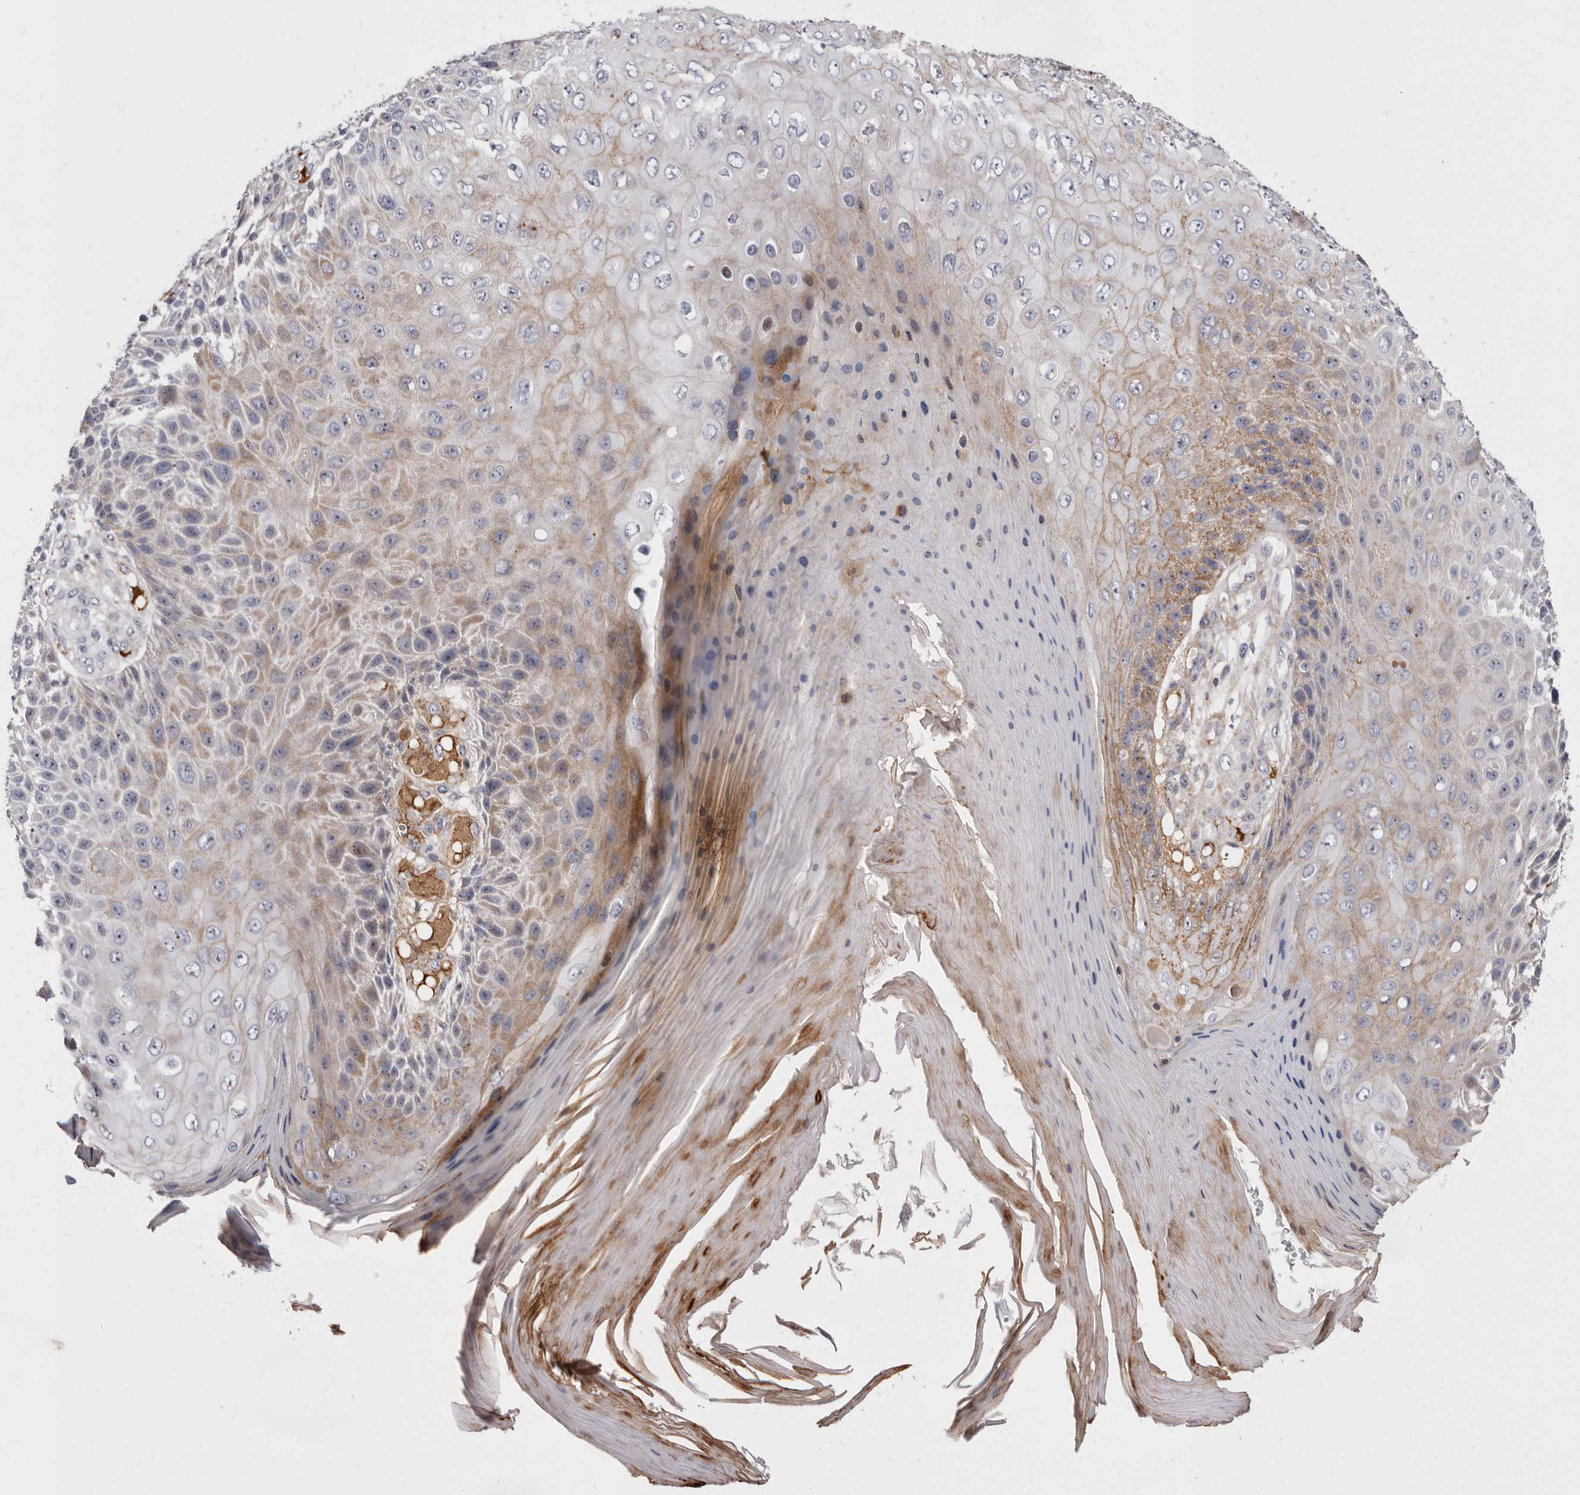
{"staining": {"intensity": "moderate", "quantity": "<25%", "location": "cytoplasmic/membranous"}, "tissue": "skin cancer", "cell_type": "Tumor cells", "image_type": "cancer", "snomed": [{"axis": "morphology", "description": "Squamous cell carcinoma, NOS"}, {"axis": "topography", "description": "Skin"}], "caption": "A histopathology image of skin squamous cell carcinoma stained for a protein reveals moderate cytoplasmic/membranous brown staining in tumor cells.", "gene": "NUBPL", "patient": {"sex": "female", "age": 88}}